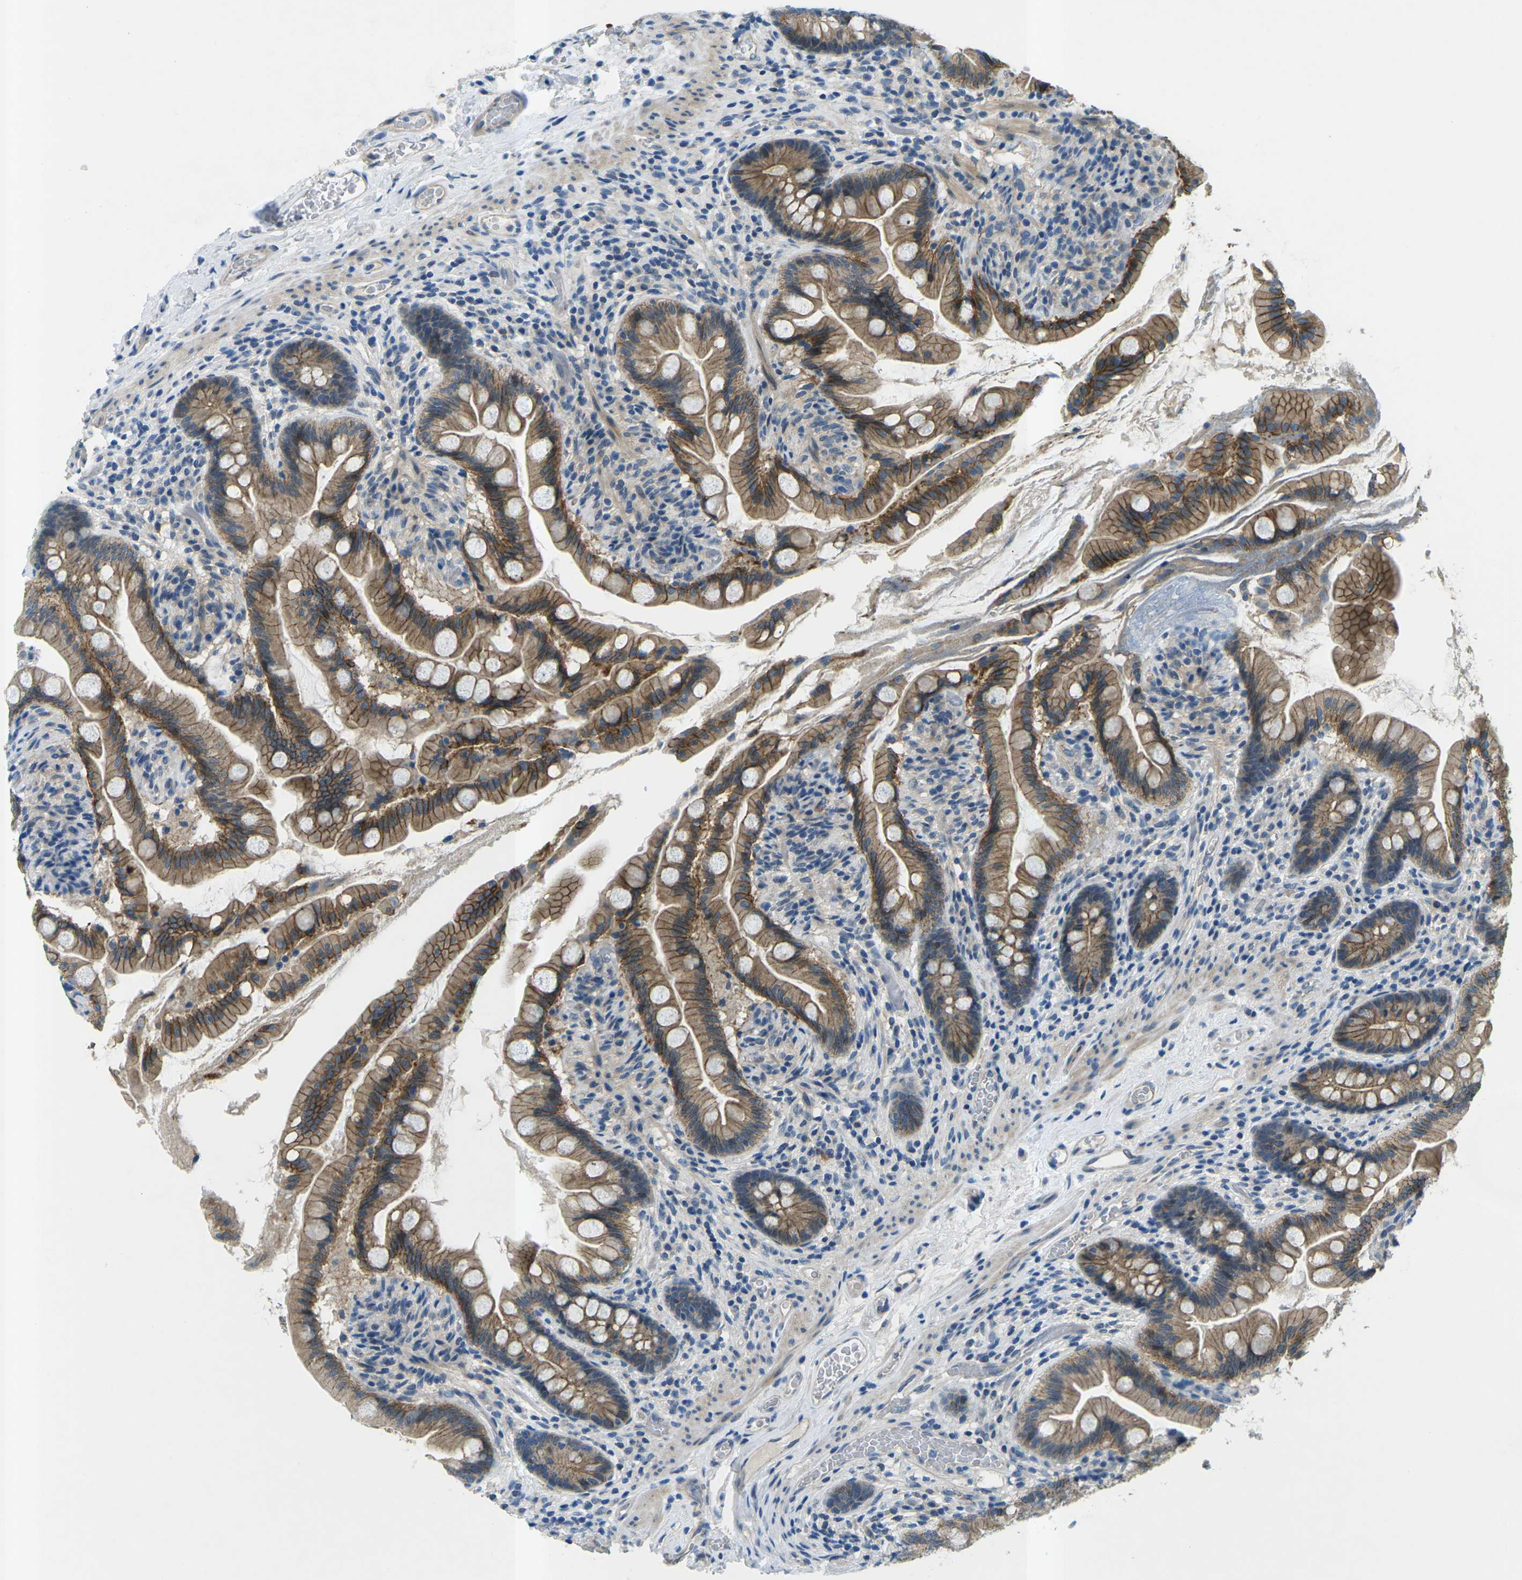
{"staining": {"intensity": "strong", "quantity": ">75%", "location": "cytoplasmic/membranous"}, "tissue": "small intestine", "cell_type": "Glandular cells", "image_type": "normal", "snomed": [{"axis": "morphology", "description": "Normal tissue, NOS"}, {"axis": "topography", "description": "Small intestine"}], "caption": "Protein expression analysis of unremarkable small intestine demonstrates strong cytoplasmic/membranous staining in approximately >75% of glandular cells.", "gene": "CTNND1", "patient": {"sex": "female", "age": 56}}